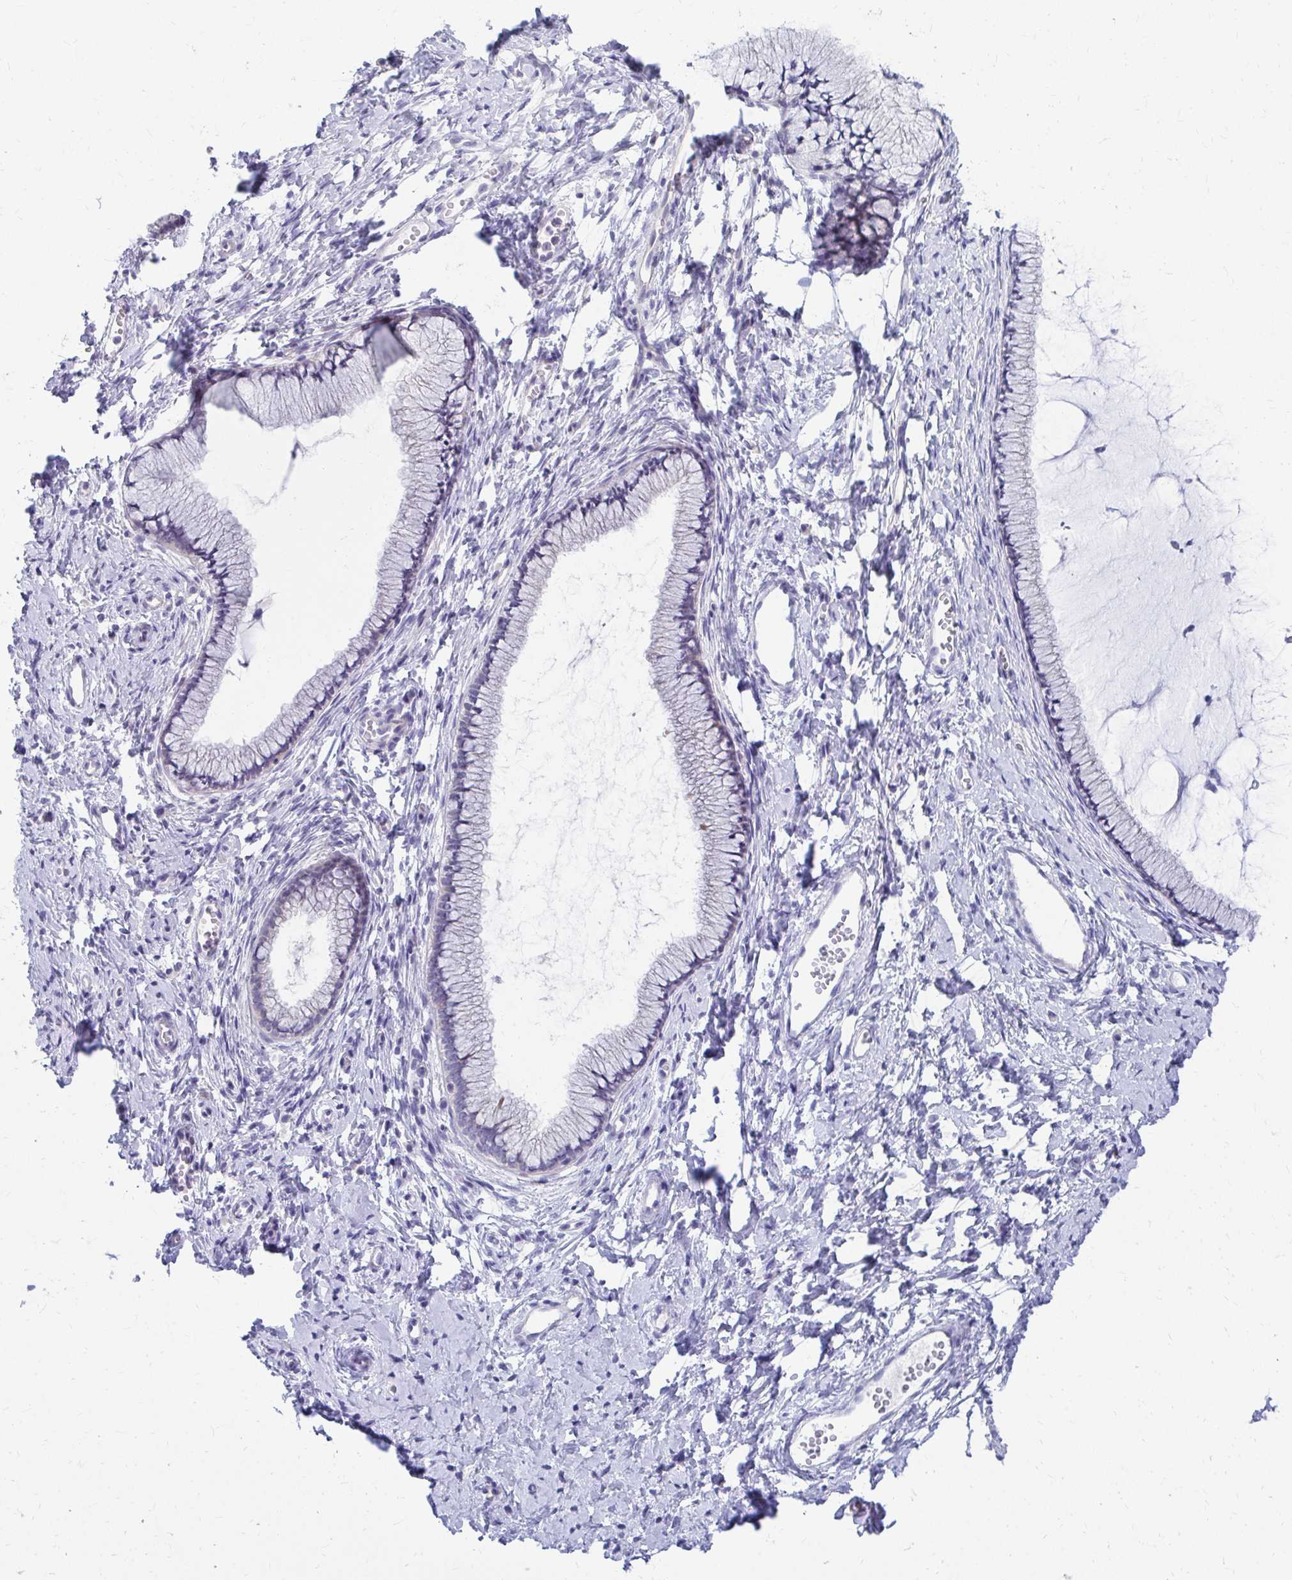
{"staining": {"intensity": "negative", "quantity": "none", "location": "none"}, "tissue": "cervix", "cell_type": "Glandular cells", "image_type": "normal", "snomed": [{"axis": "morphology", "description": "Normal tissue, NOS"}, {"axis": "topography", "description": "Cervix"}], "caption": "Cervix was stained to show a protein in brown. There is no significant staining in glandular cells. (Stains: DAB (3,3'-diaminobenzidine) immunohistochemistry with hematoxylin counter stain, Microscopy: brightfield microscopy at high magnification).", "gene": "C19orf81", "patient": {"sex": "female", "age": 40}}